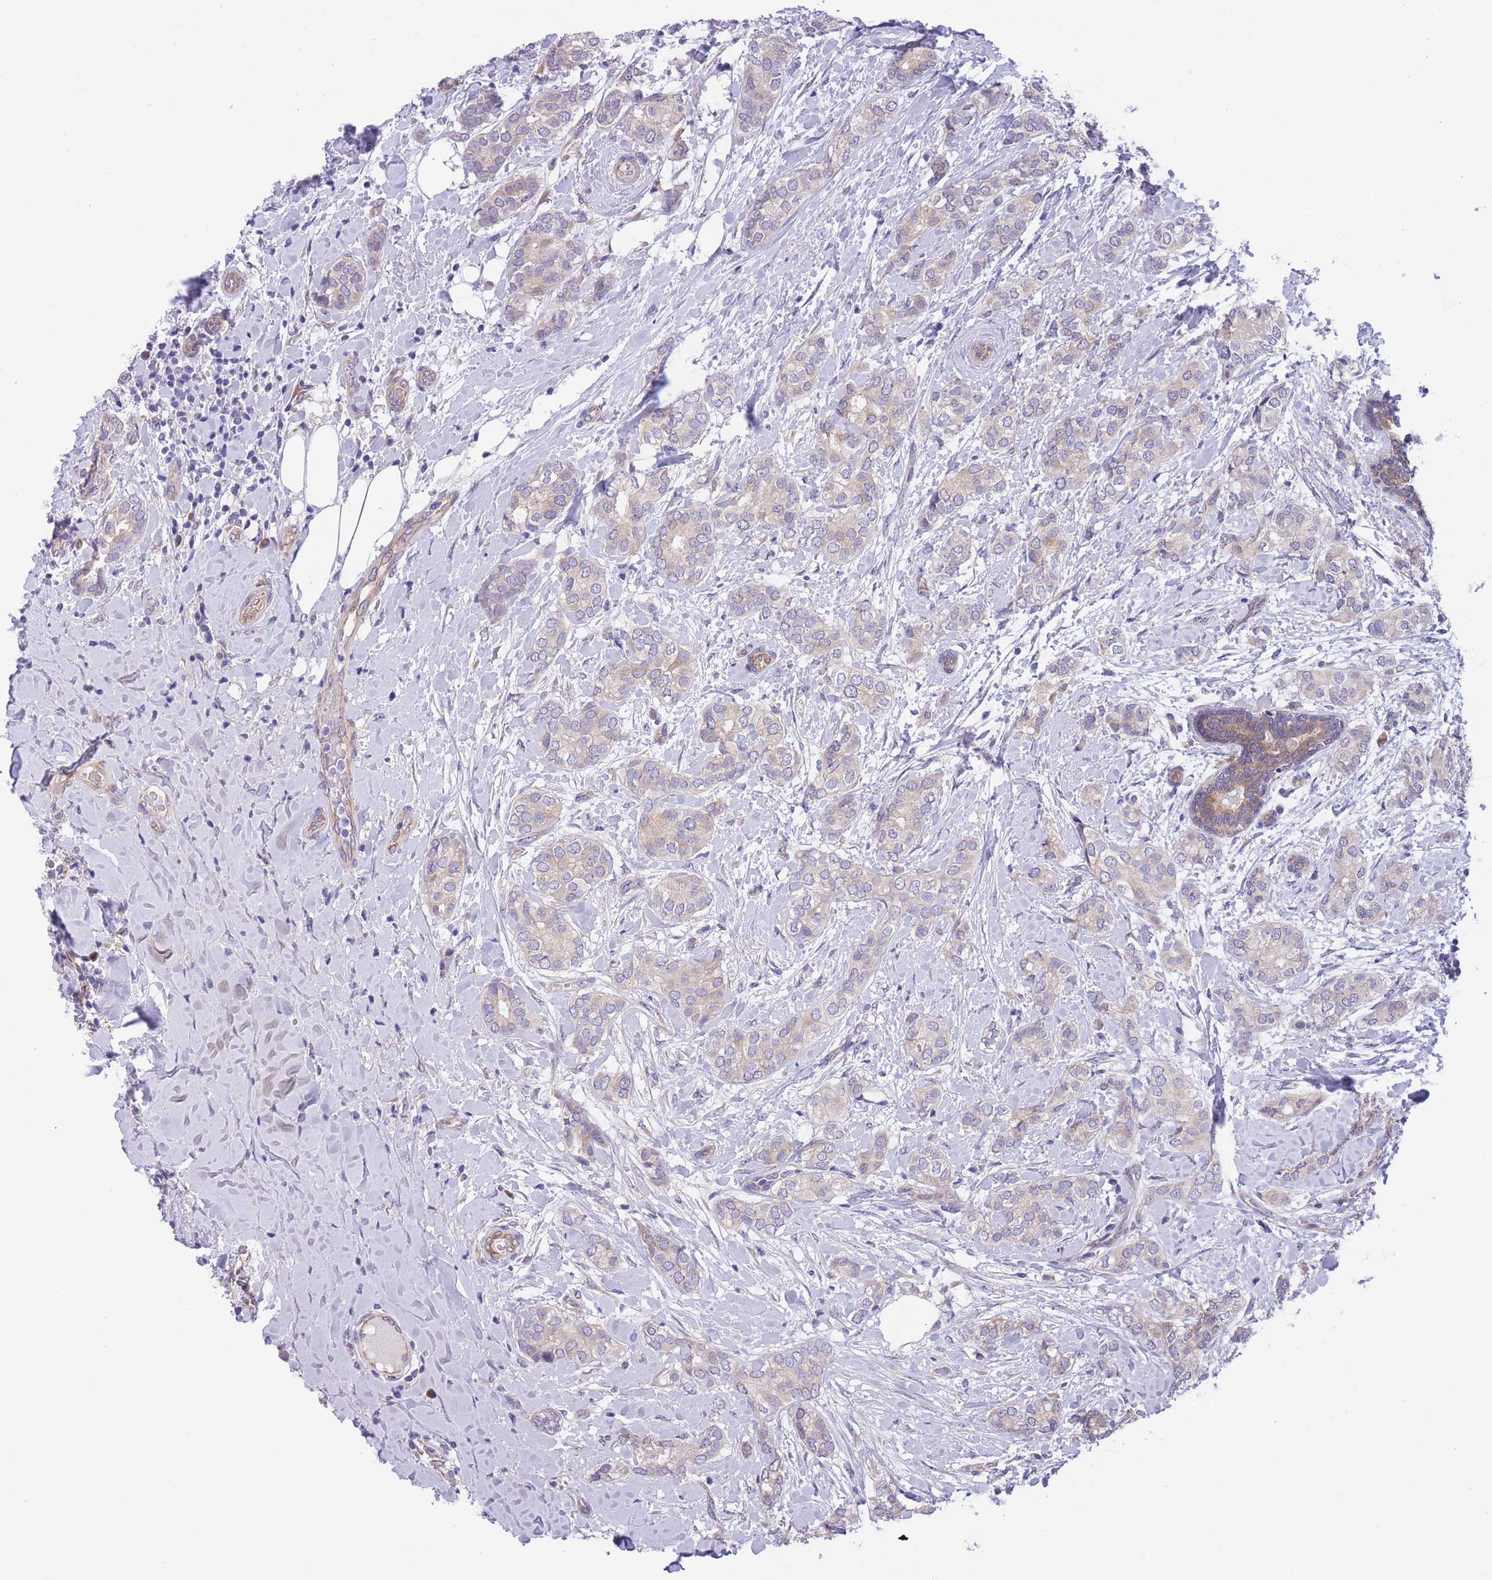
{"staining": {"intensity": "weak", "quantity": "25%-75%", "location": "cytoplasmic/membranous"}, "tissue": "breast cancer", "cell_type": "Tumor cells", "image_type": "cancer", "snomed": [{"axis": "morphology", "description": "Duct carcinoma"}, {"axis": "topography", "description": "Breast"}], "caption": "IHC of human breast invasive ductal carcinoma exhibits low levels of weak cytoplasmic/membranous expression in approximately 25%-75% of tumor cells.", "gene": "WWOX", "patient": {"sex": "female", "age": 73}}